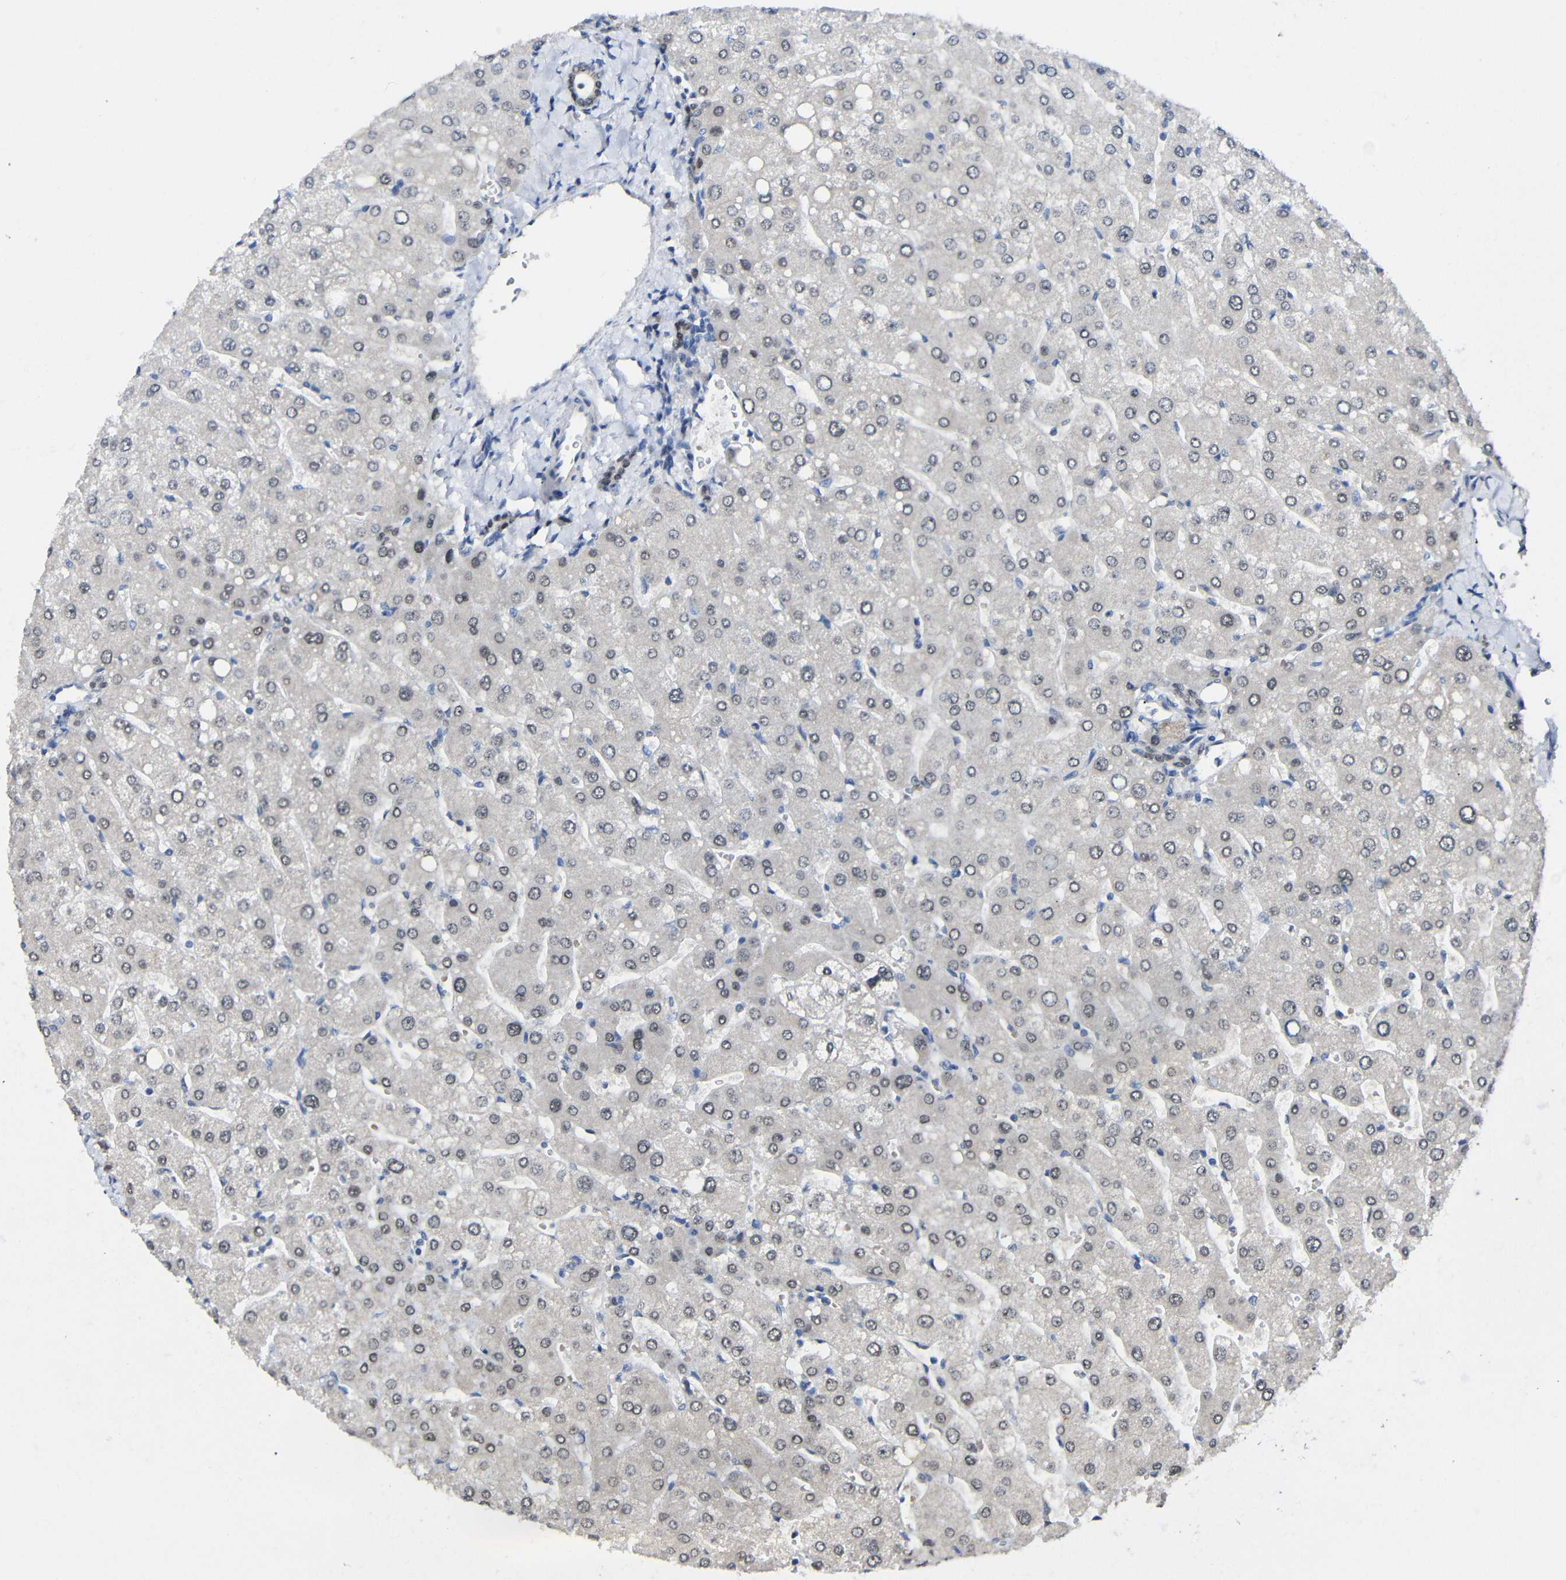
{"staining": {"intensity": "weak", "quantity": "25%-75%", "location": "cytoplasmic/membranous"}, "tissue": "liver", "cell_type": "Cholangiocytes", "image_type": "normal", "snomed": [{"axis": "morphology", "description": "Normal tissue, NOS"}, {"axis": "topography", "description": "Liver"}], "caption": "This histopathology image demonstrates IHC staining of benign liver, with low weak cytoplasmic/membranous positivity in about 25%-75% of cholangiocytes.", "gene": "HNF1A", "patient": {"sex": "male", "age": 55}}